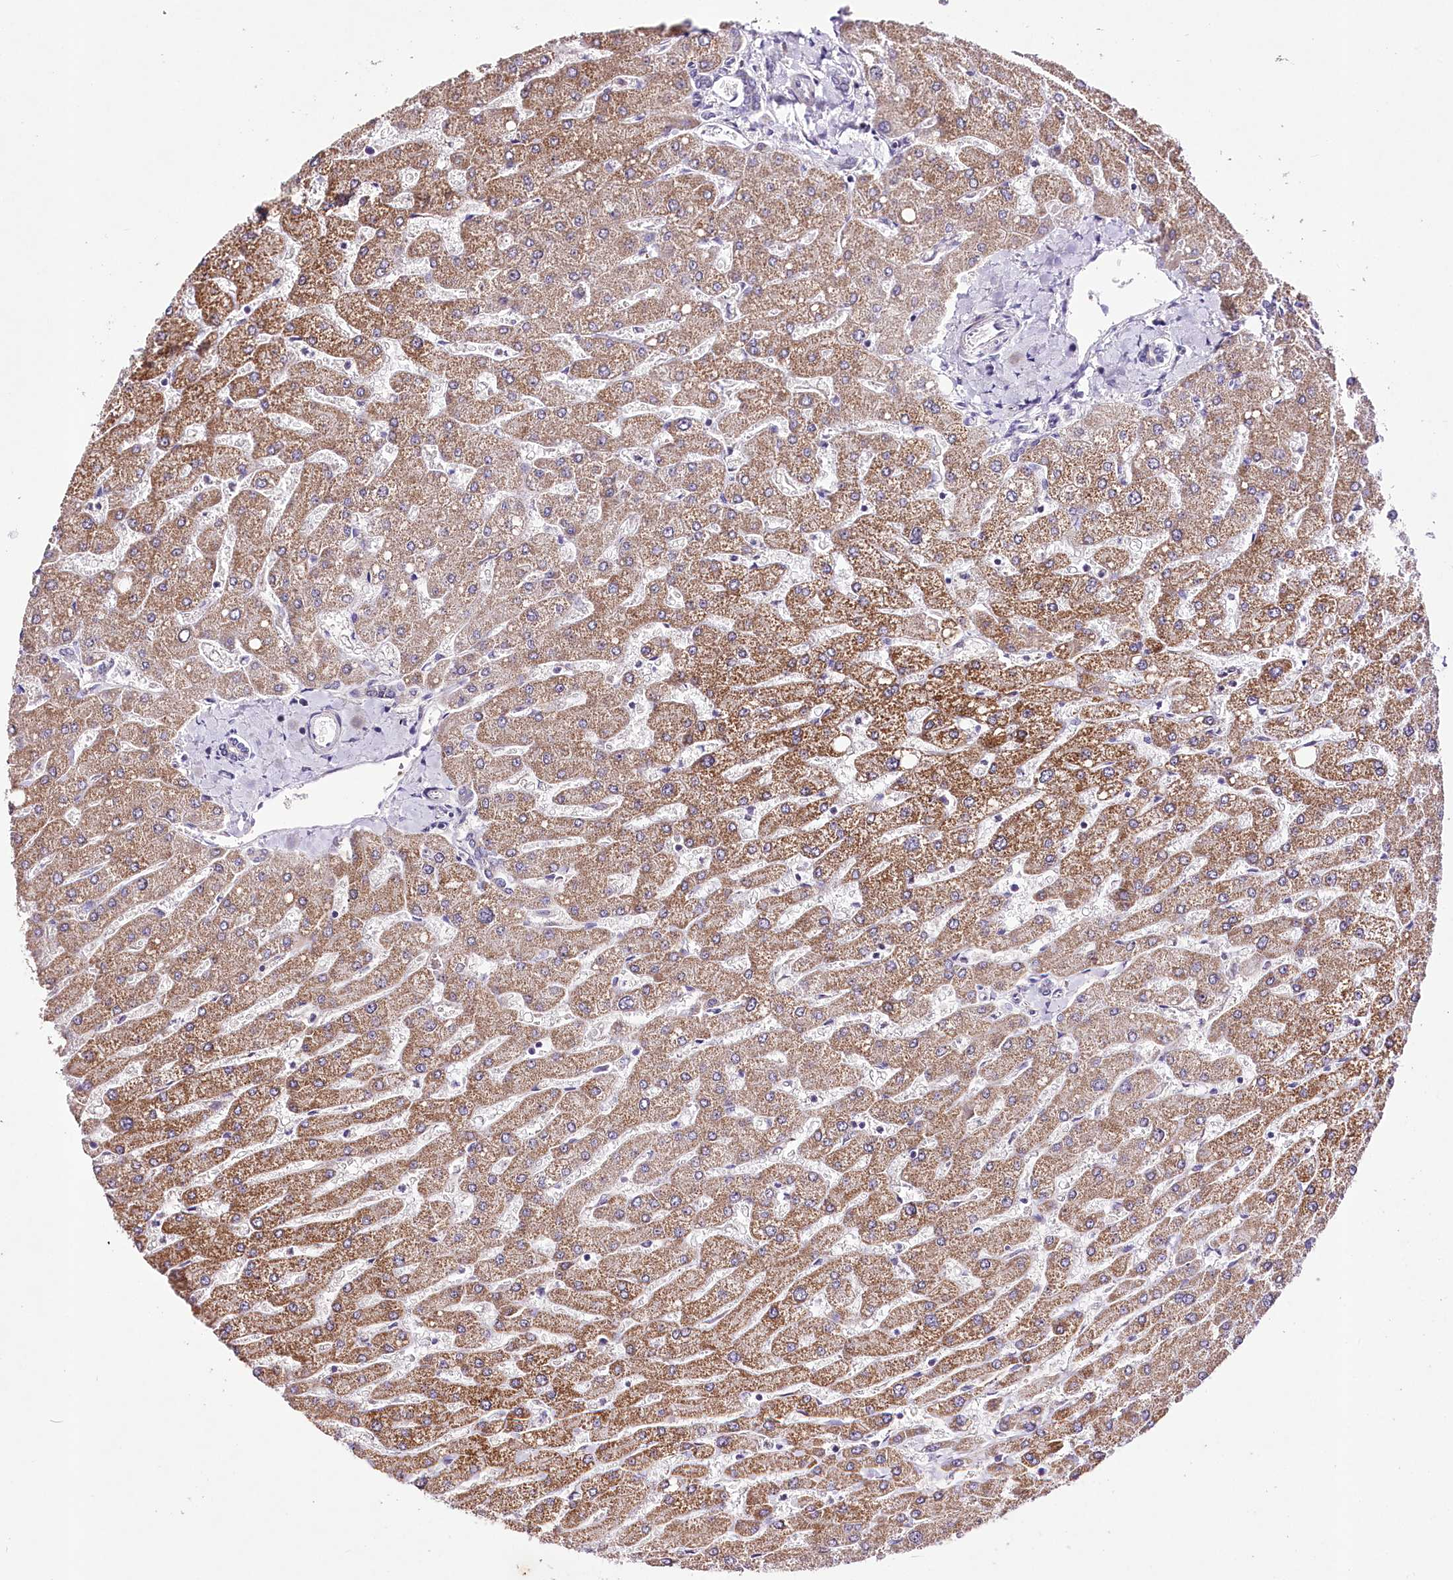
{"staining": {"intensity": "negative", "quantity": "none", "location": "none"}, "tissue": "liver", "cell_type": "Cholangiocytes", "image_type": "normal", "snomed": [{"axis": "morphology", "description": "Normal tissue, NOS"}, {"axis": "topography", "description": "Liver"}], "caption": "Immunohistochemistry (IHC) of unremarkable human liver reveals no expression in cholangiocytes. The staining is performed using DAB (3,3'-diaminobenzidine) brown chromogen with nuclei counter-stained in using hematoxylin.", "gene": "ATE1", "patient": {"sex": "male", "age": 55}}